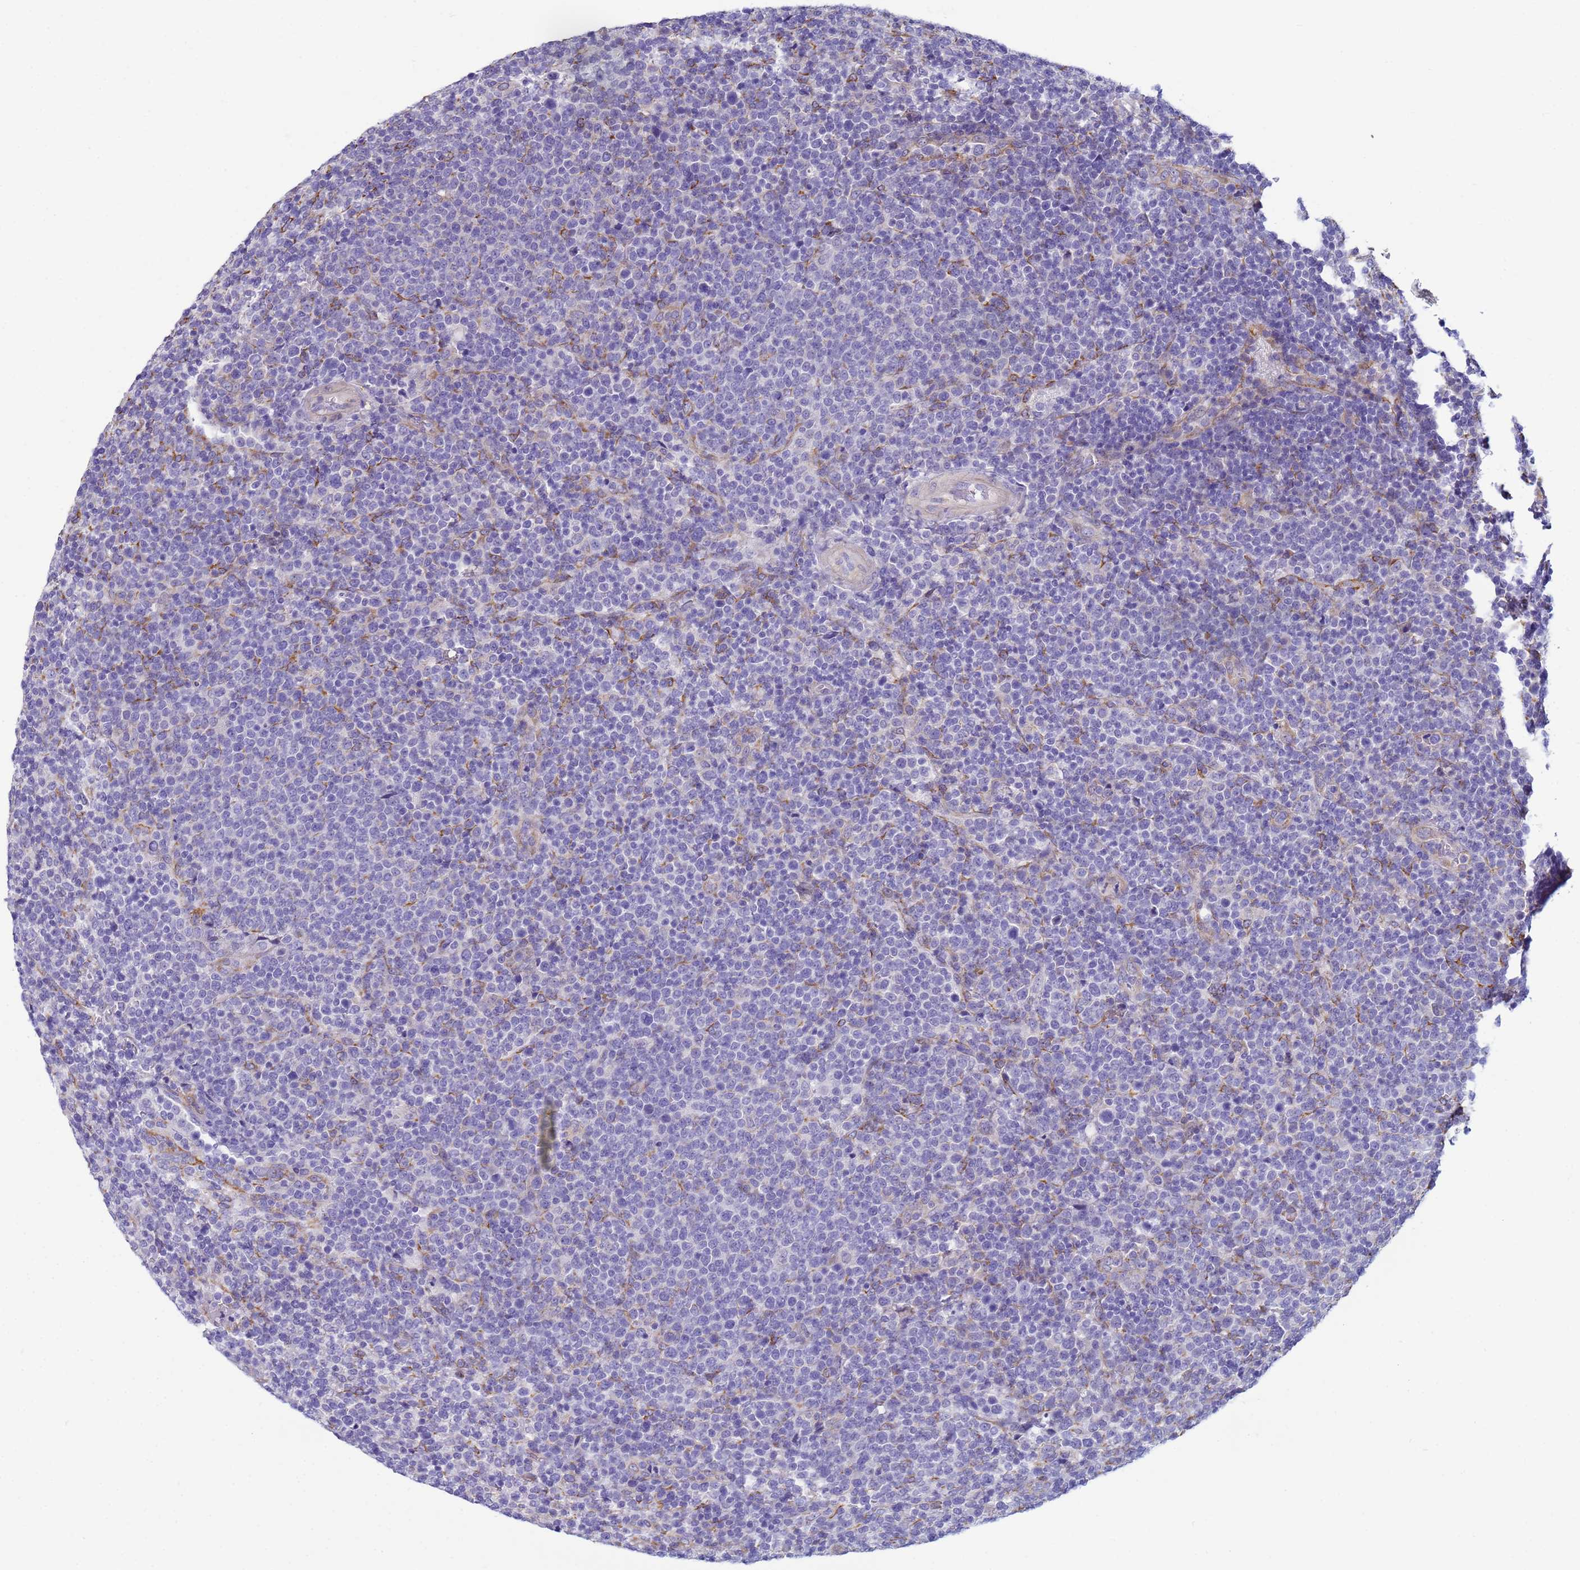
{"staining": {"intensity": "negative", "quantity": "none", "location": "none"}, "tissue": "lymphoma", "cell_type": "Tumor cells", "image_type": "cancer", "snomed": [{"axis": "morphology", "description": "Malignant lymphoma, non-Hodgkin's type, High grade"}, {"axis": "topography", "description": "Lymph node"}], "caption": "Human lymphoma stained for a protein using IHC shows no positivity in tumor cells.", "gene": "TRPC6", "patient": {"sex": "male", "age": 61}}